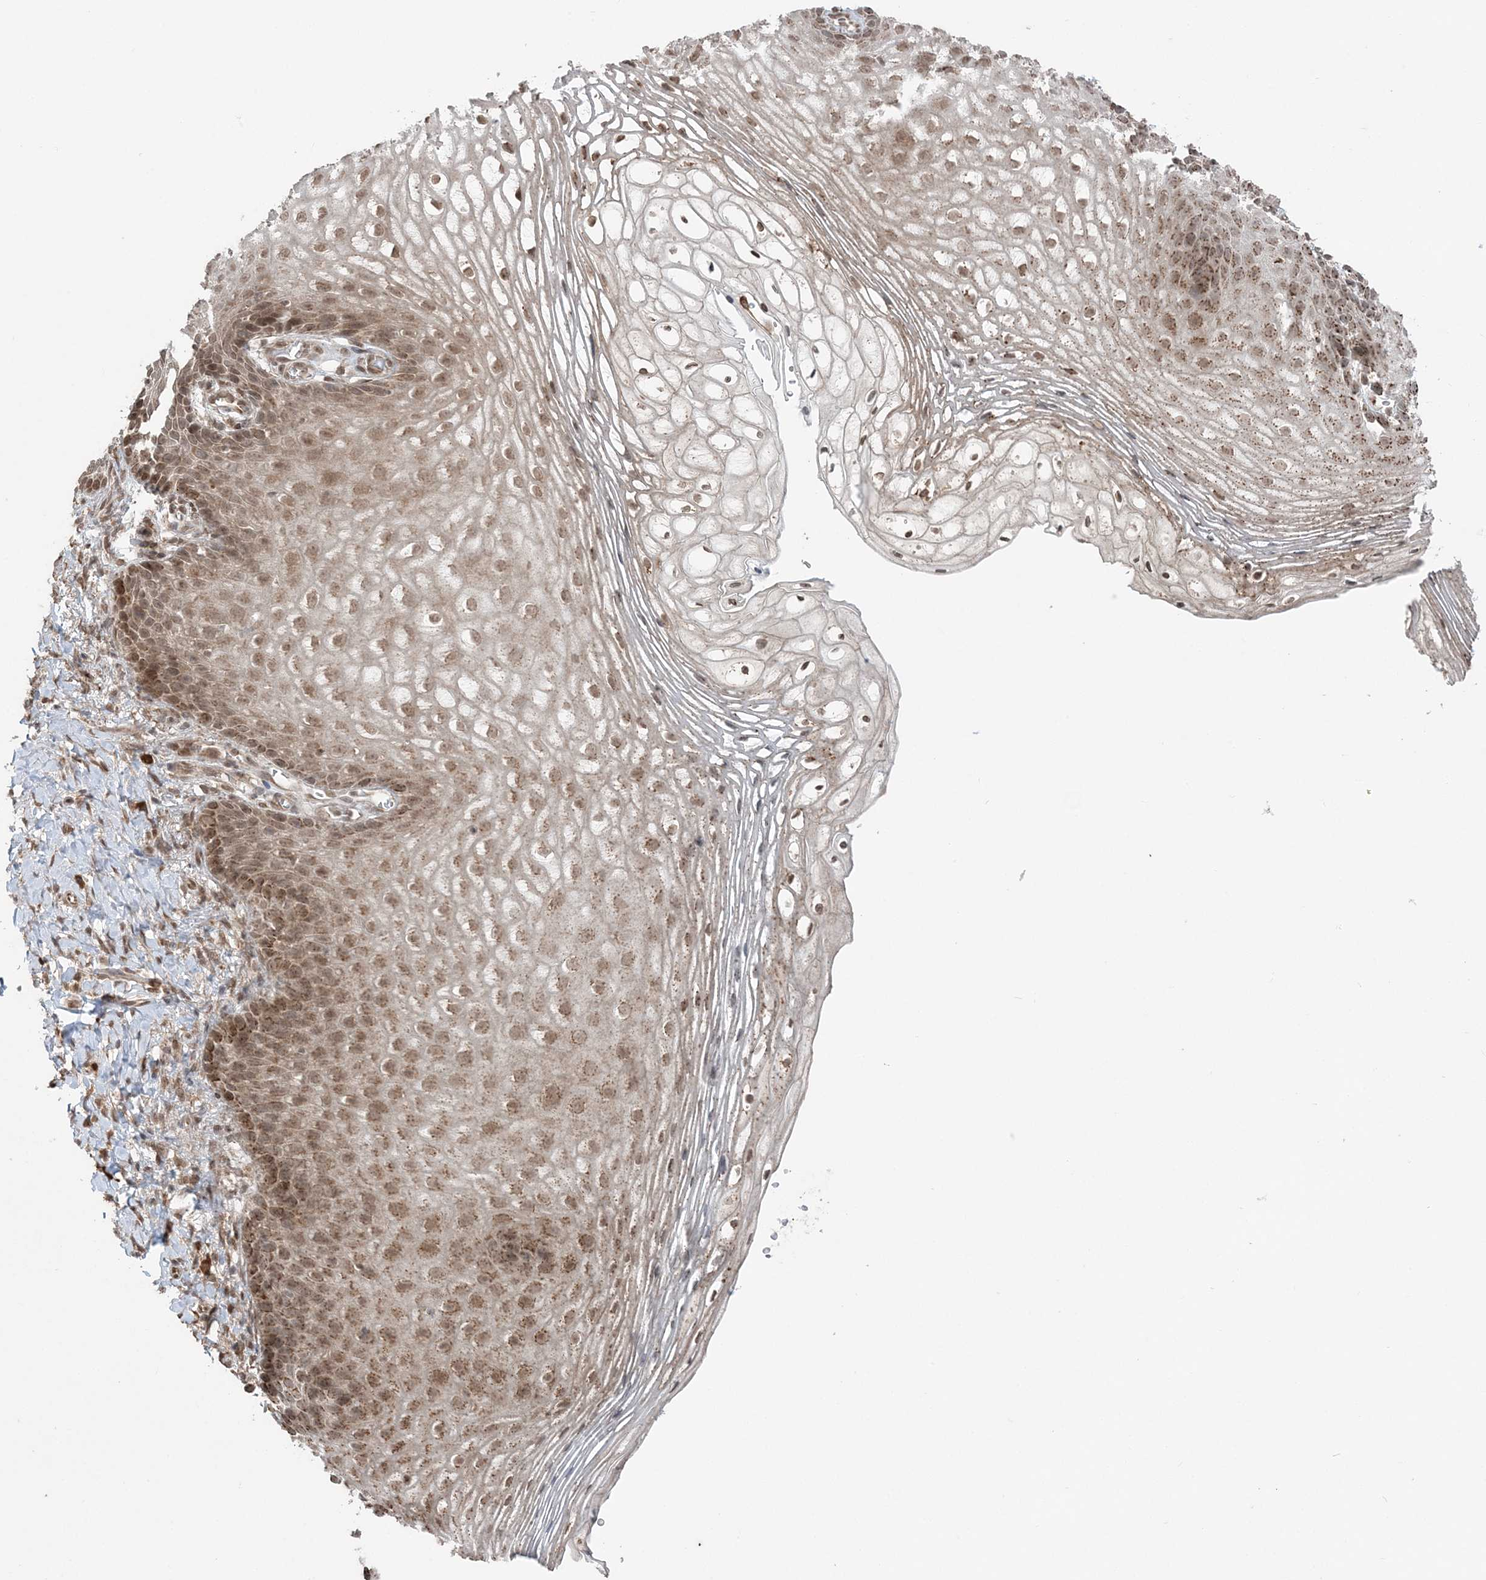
{"staining": {"intensity": "moderate", "quantity": "25%-75%", "location": "cytoplasmic/membranous,nuclear"}, "tissue": "vagina", "cell_type": "Squamous epithelial cells", "image_type": "normal", "snomed": [{"axis": "morphology", "description": "Normal tissue, NOS"}, {"axis": "topography", "description": "Vagina"}], "caption": "Approximately 25%-75% of squamous epithelial cells in normal vagina display moderate cytoplasmic/membranous,nuclear protein staining as visualized by brown immunohistochemical staining.", "gene": "TMED10", "patient": {"sex": "female", "age": 60}}